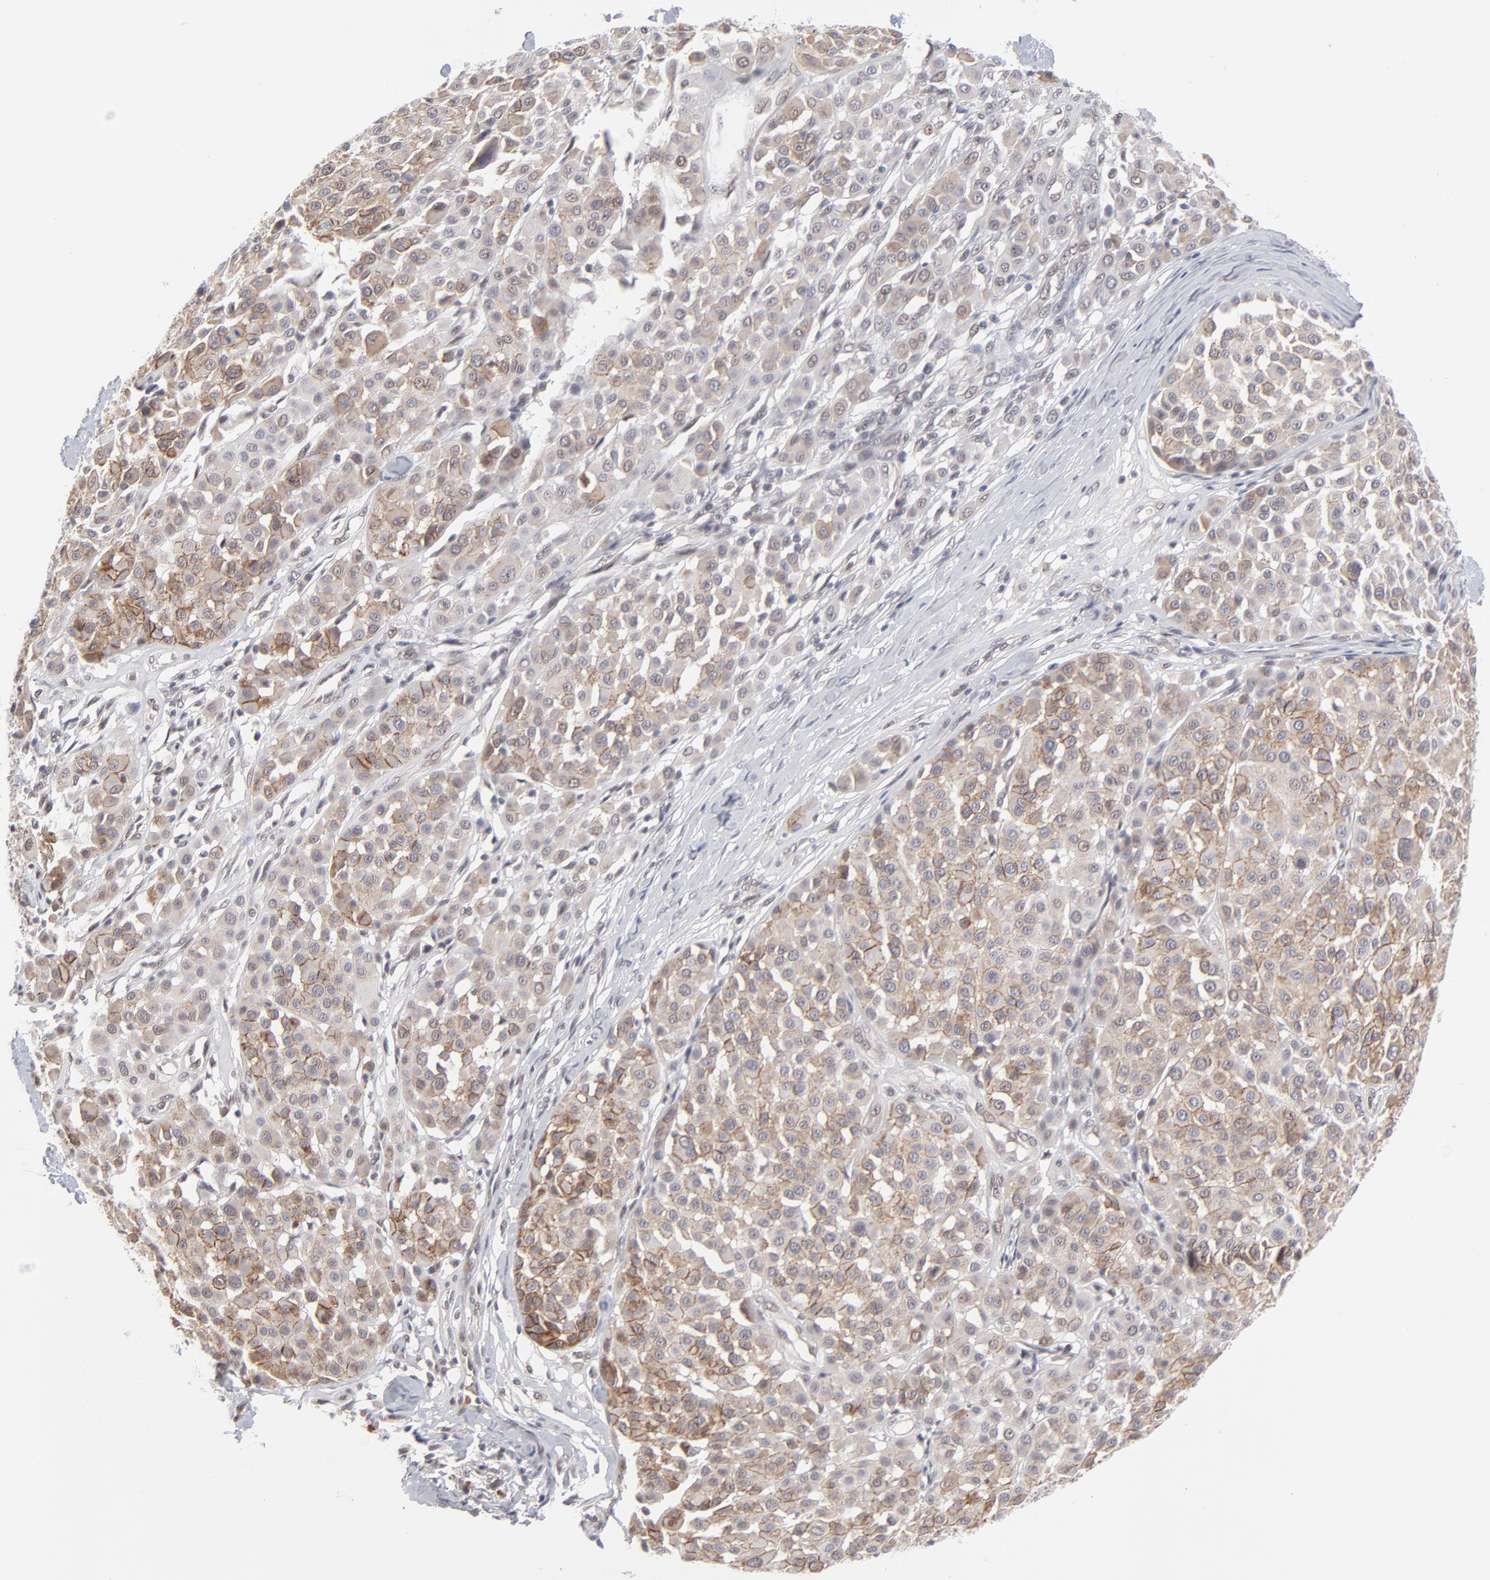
{"staining": {"intensity": "moderate", "quantity": ">75%", "location": "cytoplasmic/membranous"}, "tissue": "melanoma", "cell_type": "Tumor cells", "image_type": "cancer", "snomed": [{"axis": "morphology", "description": "Malignant melanoma, Metastatic site"}, {"axis": "topography", "description": "Soft tissue"}], "caption": "Human melanoma stained for a protein (brown) displays moderate cytoplasmic/membranous positive positivity in approximately >75% of tumor cells.", "gene": "NBN", "patient": {"sex": "male", "age": 41}}